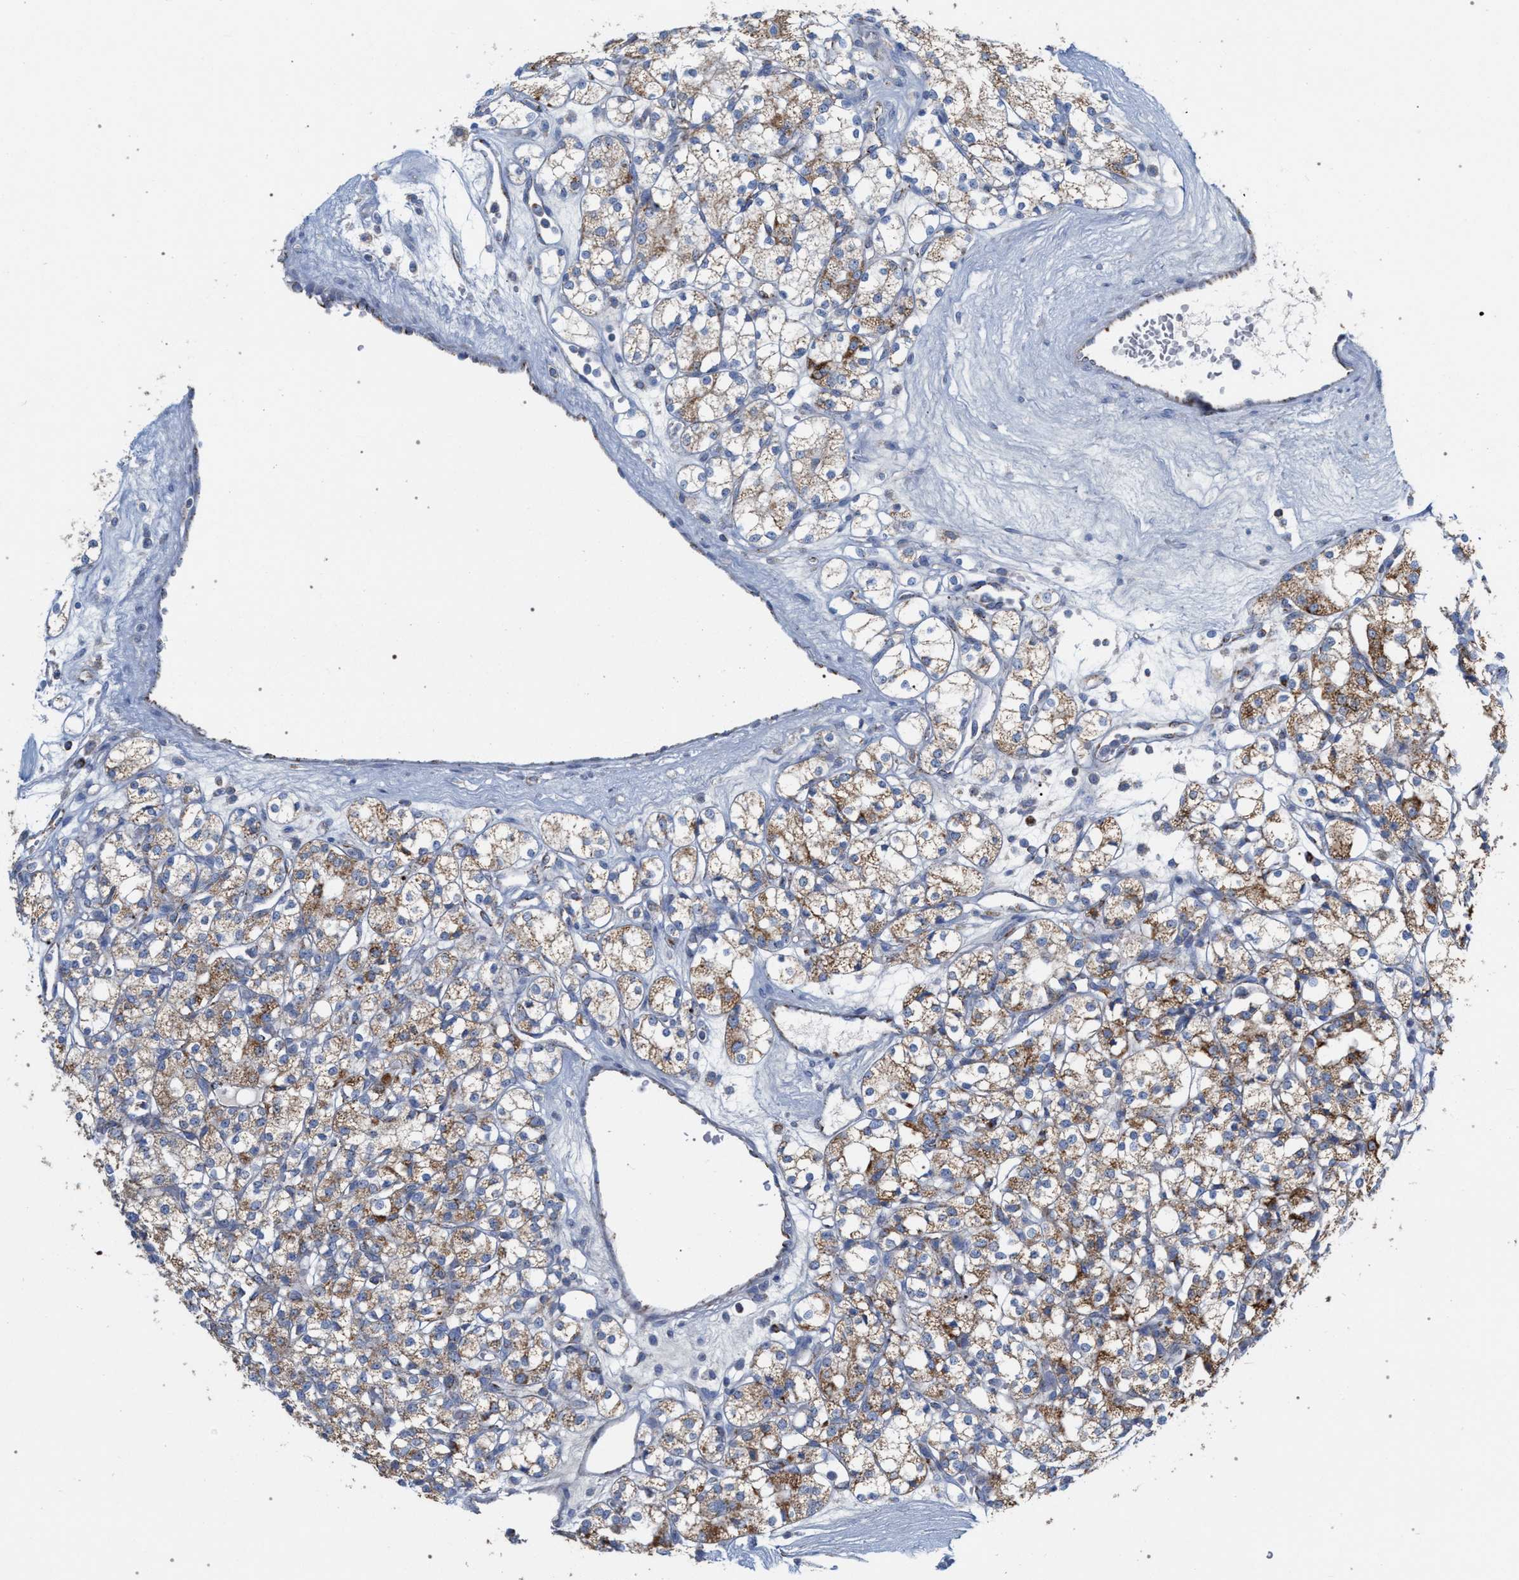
{"staining": {"intensity": "moderate", "quantity": ">75%", "location": "cytoplasmic/membranous"}, "tissue": "renal cancer", "cell_type": "Tumor cells", "image_type": "cancer", "snomed": [{"axis": "morphology", "description": "Adenocarcinoma, NOS"}, {"axis": "topography", "description": "Kidney"}], "caption": "DAB (3,3'-diaminobenzidine) immunohistochemical staining of human renal cancer demonstrates moderate cytoplasmic/membranous protein staining in about >75% of tumor cells.", "gene": "ECI2", "patient": {"sex": "male", "age": 77}}